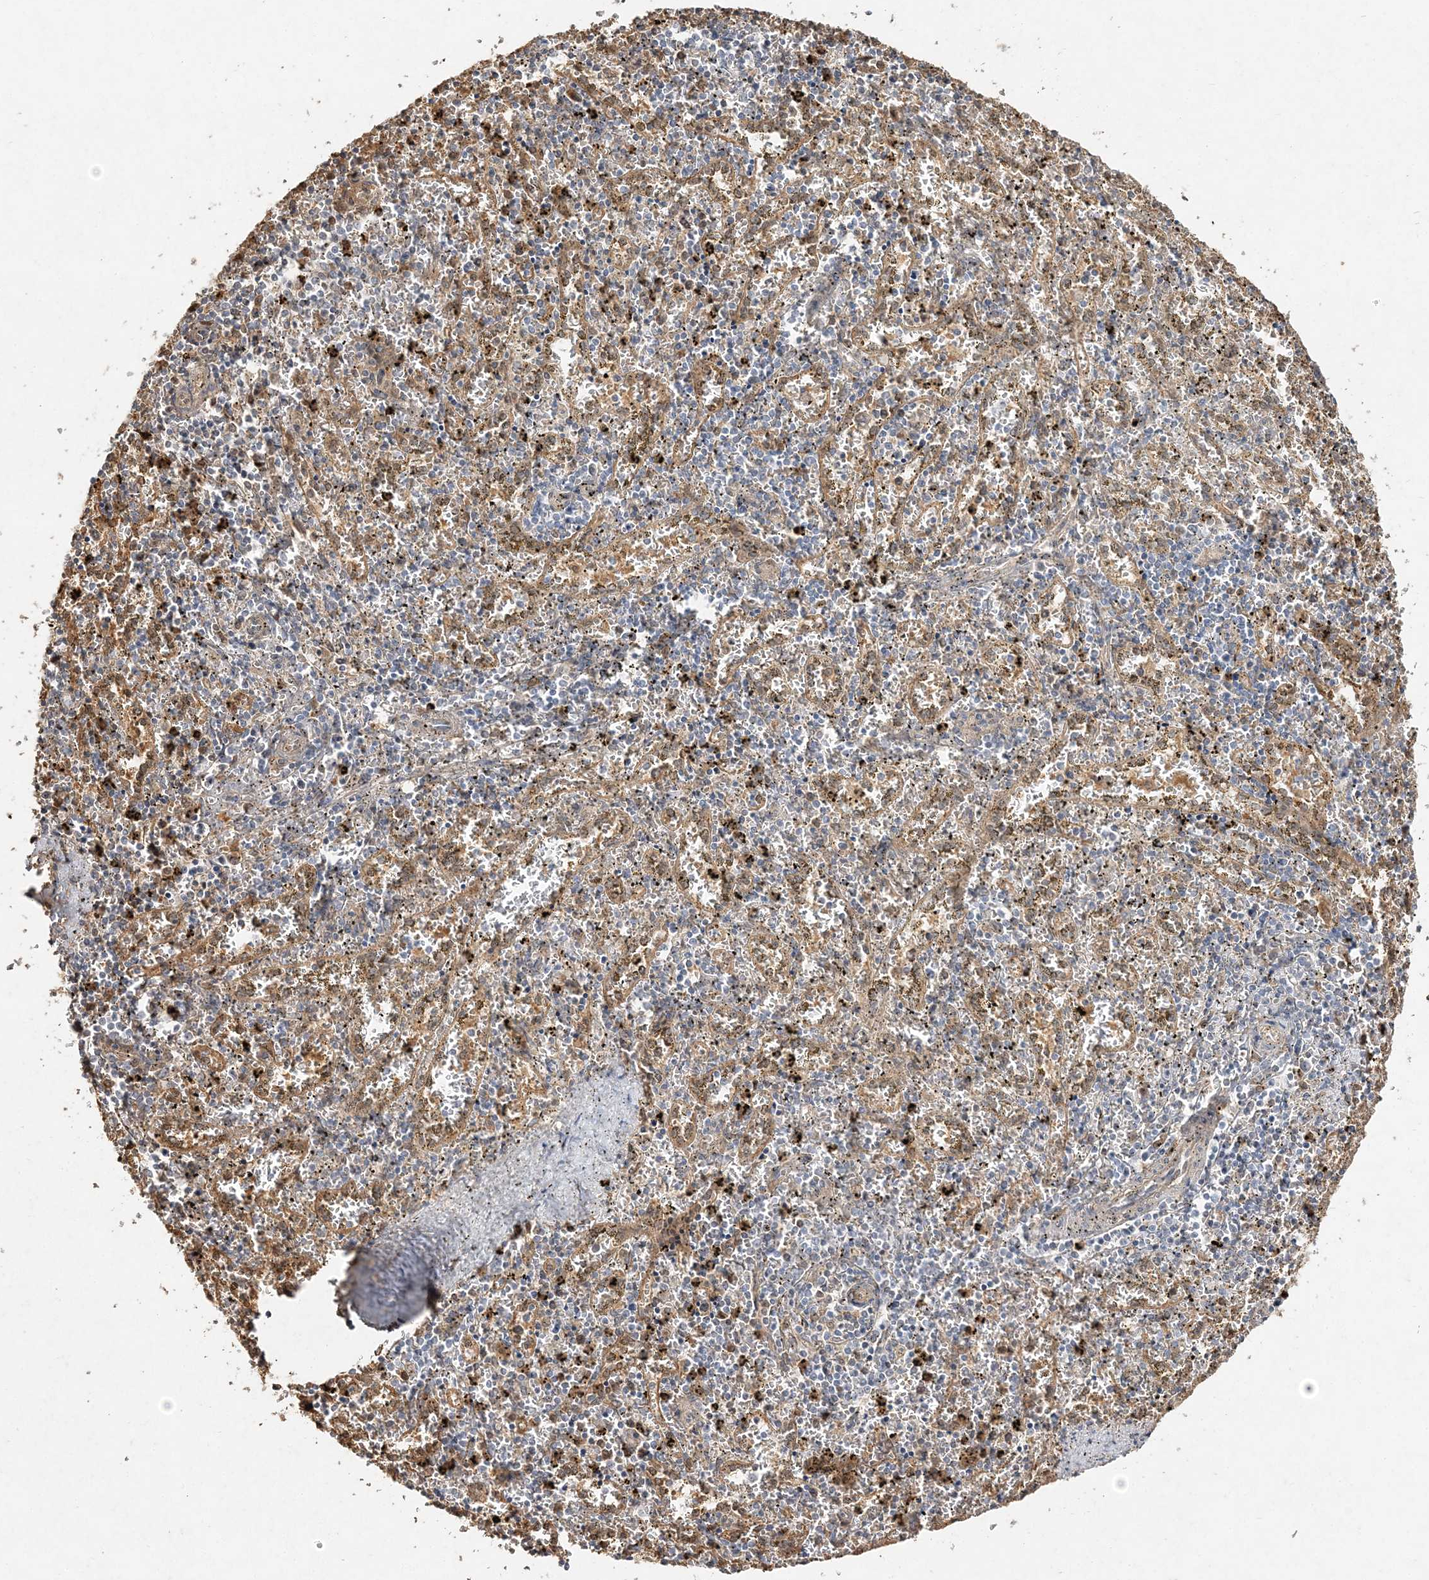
{"staining": {"intensity": "moderate", "quantity": "<25%", "location": "nuclear"}, "tissue": "spleen", "cell_type": "Cells in red pulp", "image_type": "normal", "snomed": [{"axis": "morphology", "description": "Normal tissue, NOS"}, {"axis": "topography", "description": "Spleen"}], "caption": "Immunohistochemical staining of unremarkable human spleen shows low levels of moderate nuclear expression in approximately <25% of cells in red pulp.", "gene": "S100A11", "patient": {"sex": "male", "age": 11}}